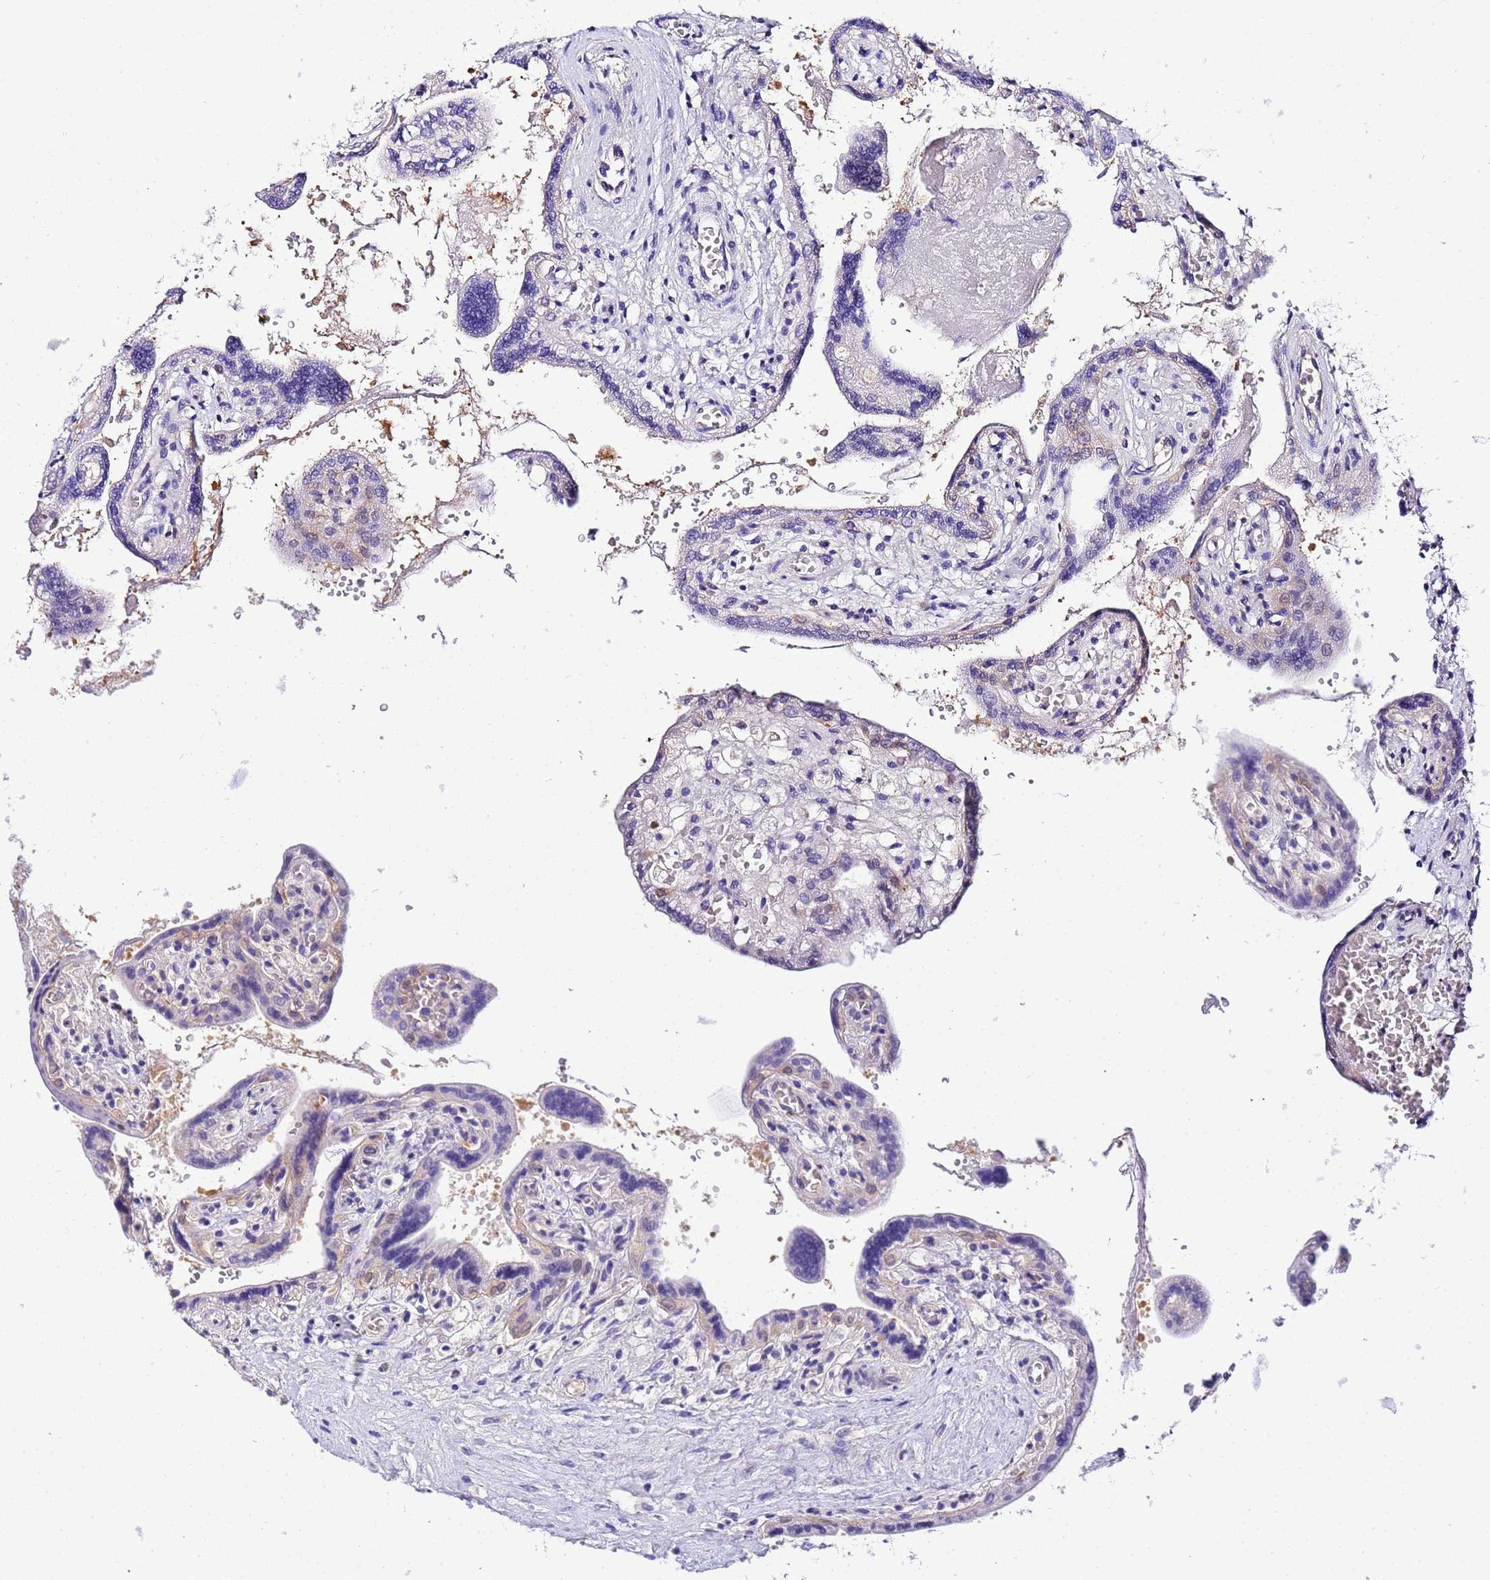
{"staining": {"intensity": "weak", "quantity": "<25%", "location": "nuclear"}, "tissue": "placenta", "cell_type": "Trophoblastic cells", "image_type": "normal", "snomed": [{"axis": "morphology", "description": "Normal tissue, NOS"}, {"axis": "topography", "description": "Placenta"}], "caption": "DAB immunohistochemical staining of normal human placenta demonstrates no significant expression in trophoblastic cells.", "gene": "ACTL6B", "patient": {"sex": "female", "age": 37}}